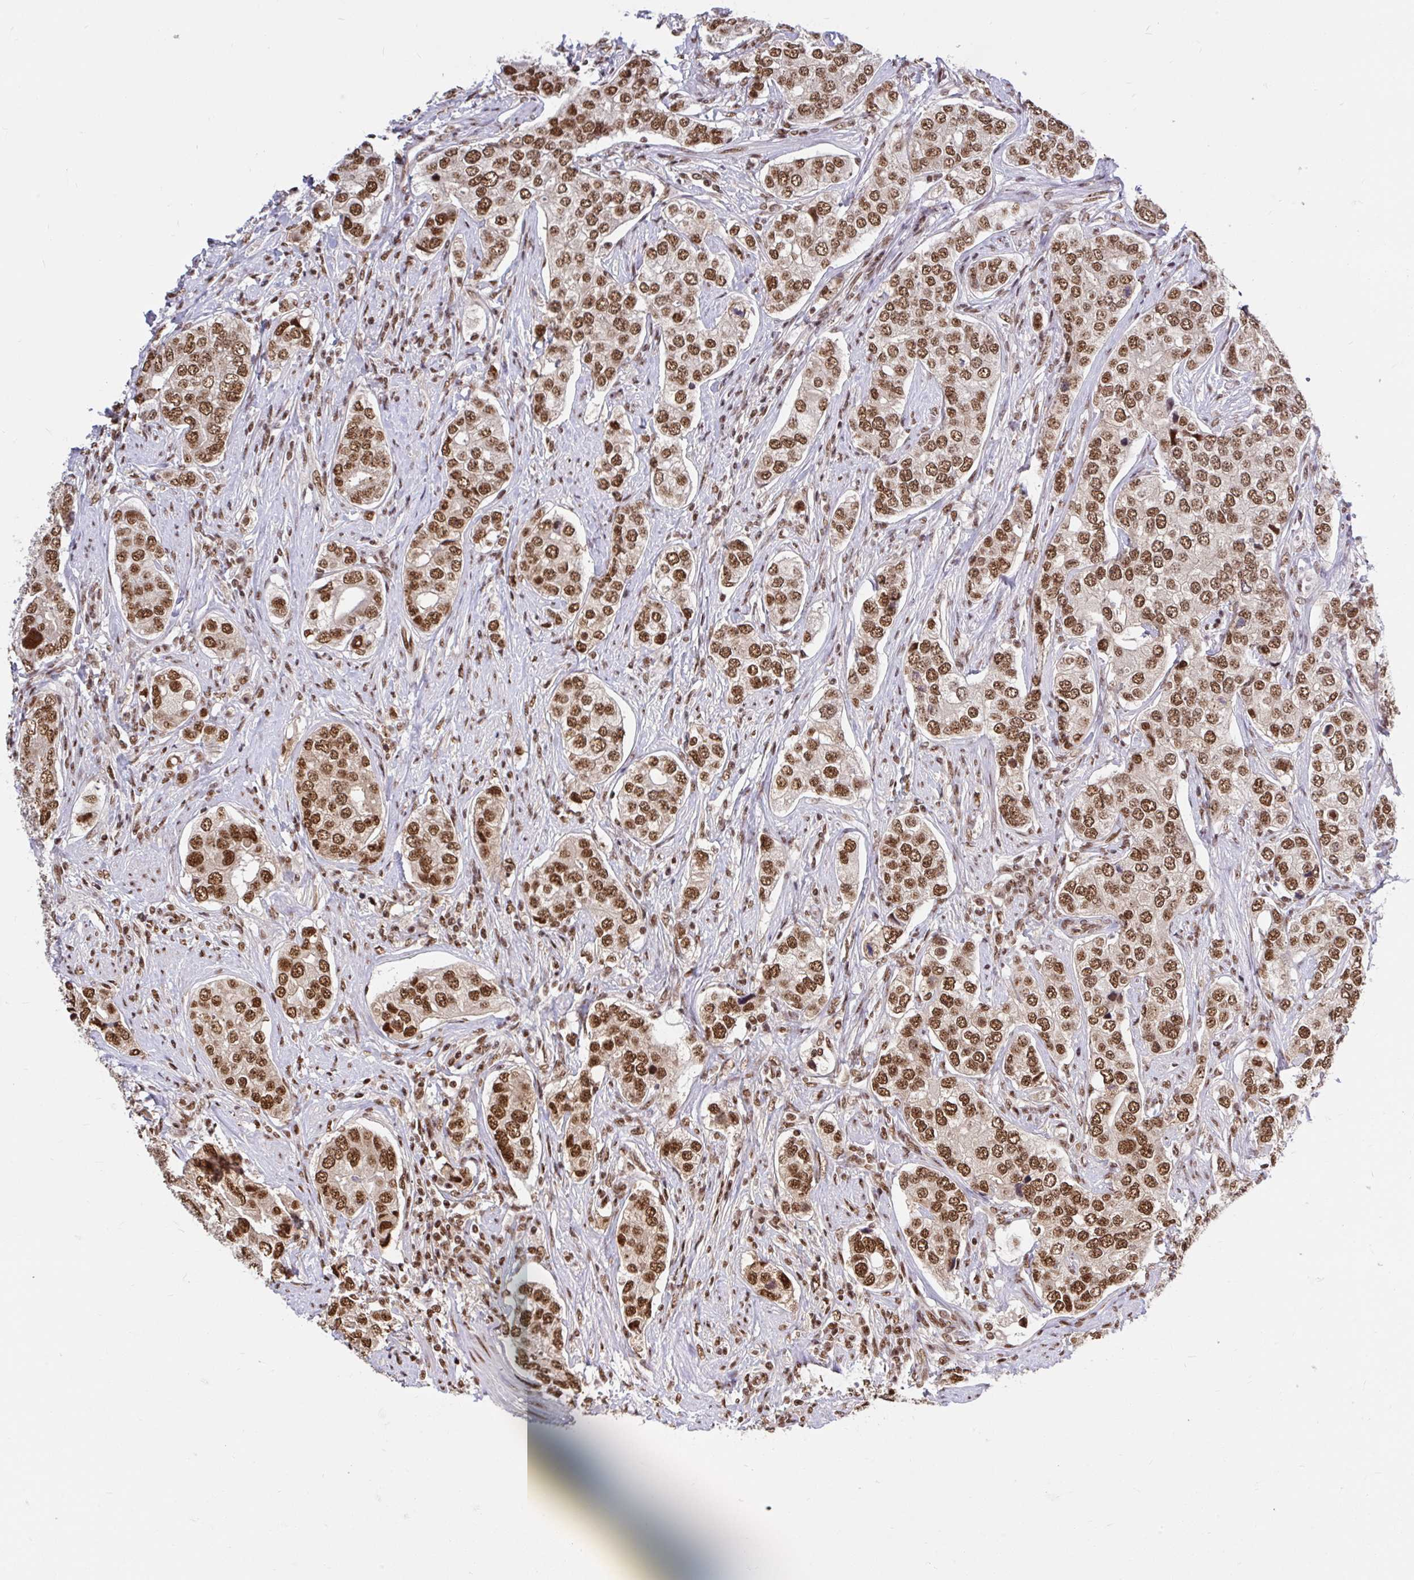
{"staining": {"intensity": "strong", "quantity": ">75%", "location": "nuclear"}, "tissue": "prostate cancer", "cell_type": "Tumor cells", "image_type": "cancer", "snomed": [{"axis": "morphology", "description": "Adenocarcinoma, High grade"}, {"axis": "topography", "description": "Prostate"}], "caption": "IHC photomicrograph of human adenocarcinoma (high-grade) (prostate) stained for a protein (brown), which reveals high levels of strong nuclear staining in about >75% of tumor cells.", "gene": "ABCA9", "patient": {"sex": "male", "age": 60}}